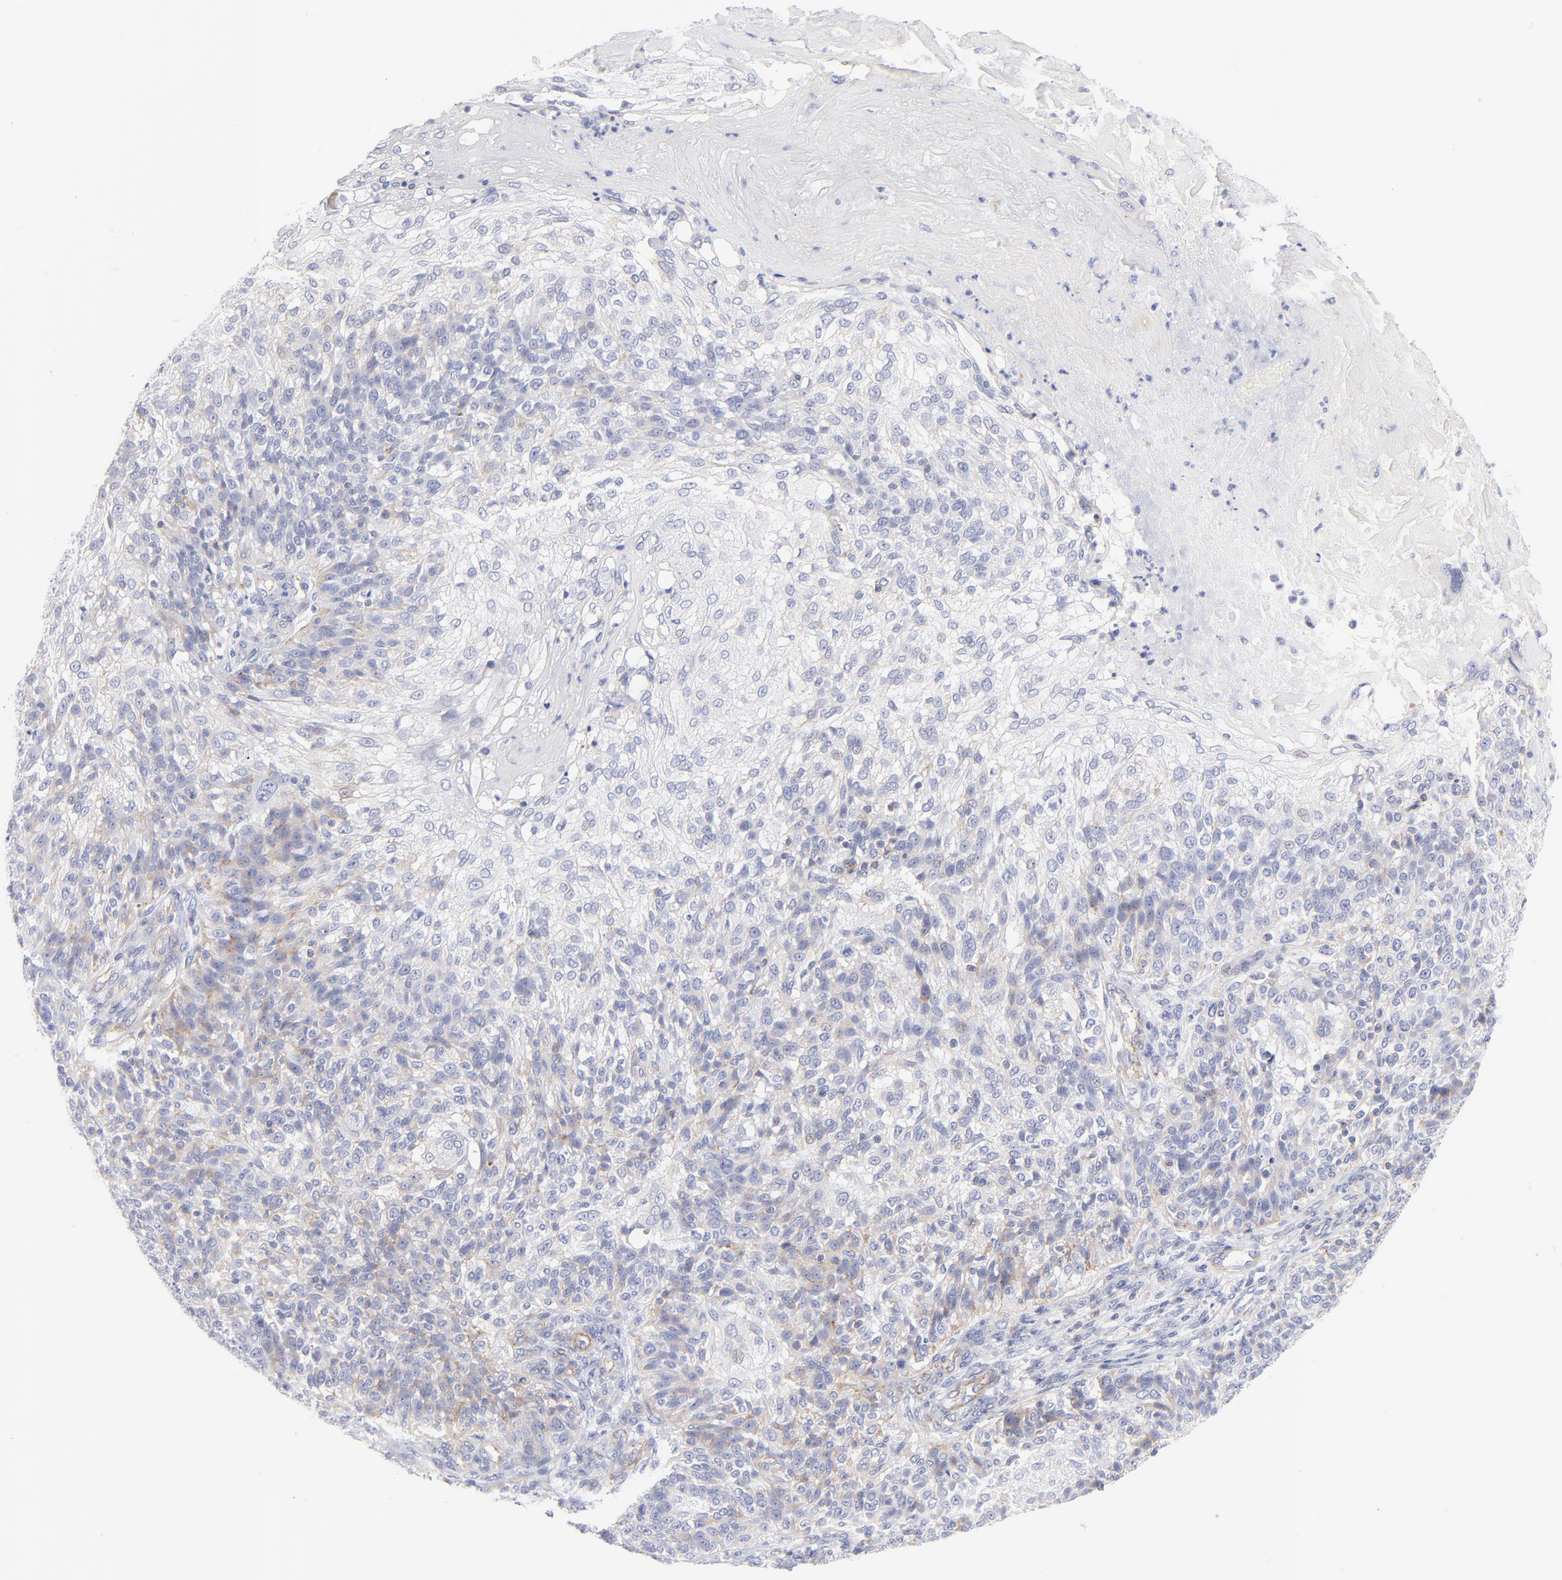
{"staining": {"intensity": "weak", "quantity": "25%-75%", "location": "cytoplasmic/membranous"}, "tissue": "skin cancer", "cell_type": "Tumor cells", "image_type": "cancer", "snomed": [{"axis": "morphology", "description": "Normal tissue, NOS"}, {"axis": "morphology", "description": "Squamous cell carcinoma, NOS"}, {"axis": "topography", "description": "Skin"}], "caption": "Immunohistochemistry (DAB (3,3'-diaminobenzidine)) staining of human skin cancer (squamous cell carcinoma) displays weak cytoplasmic/membranous protein staining in about 25%-75% of tumor cells.", "gene": "ACTA2", "patient": {"sex": "female", "age": 83}}